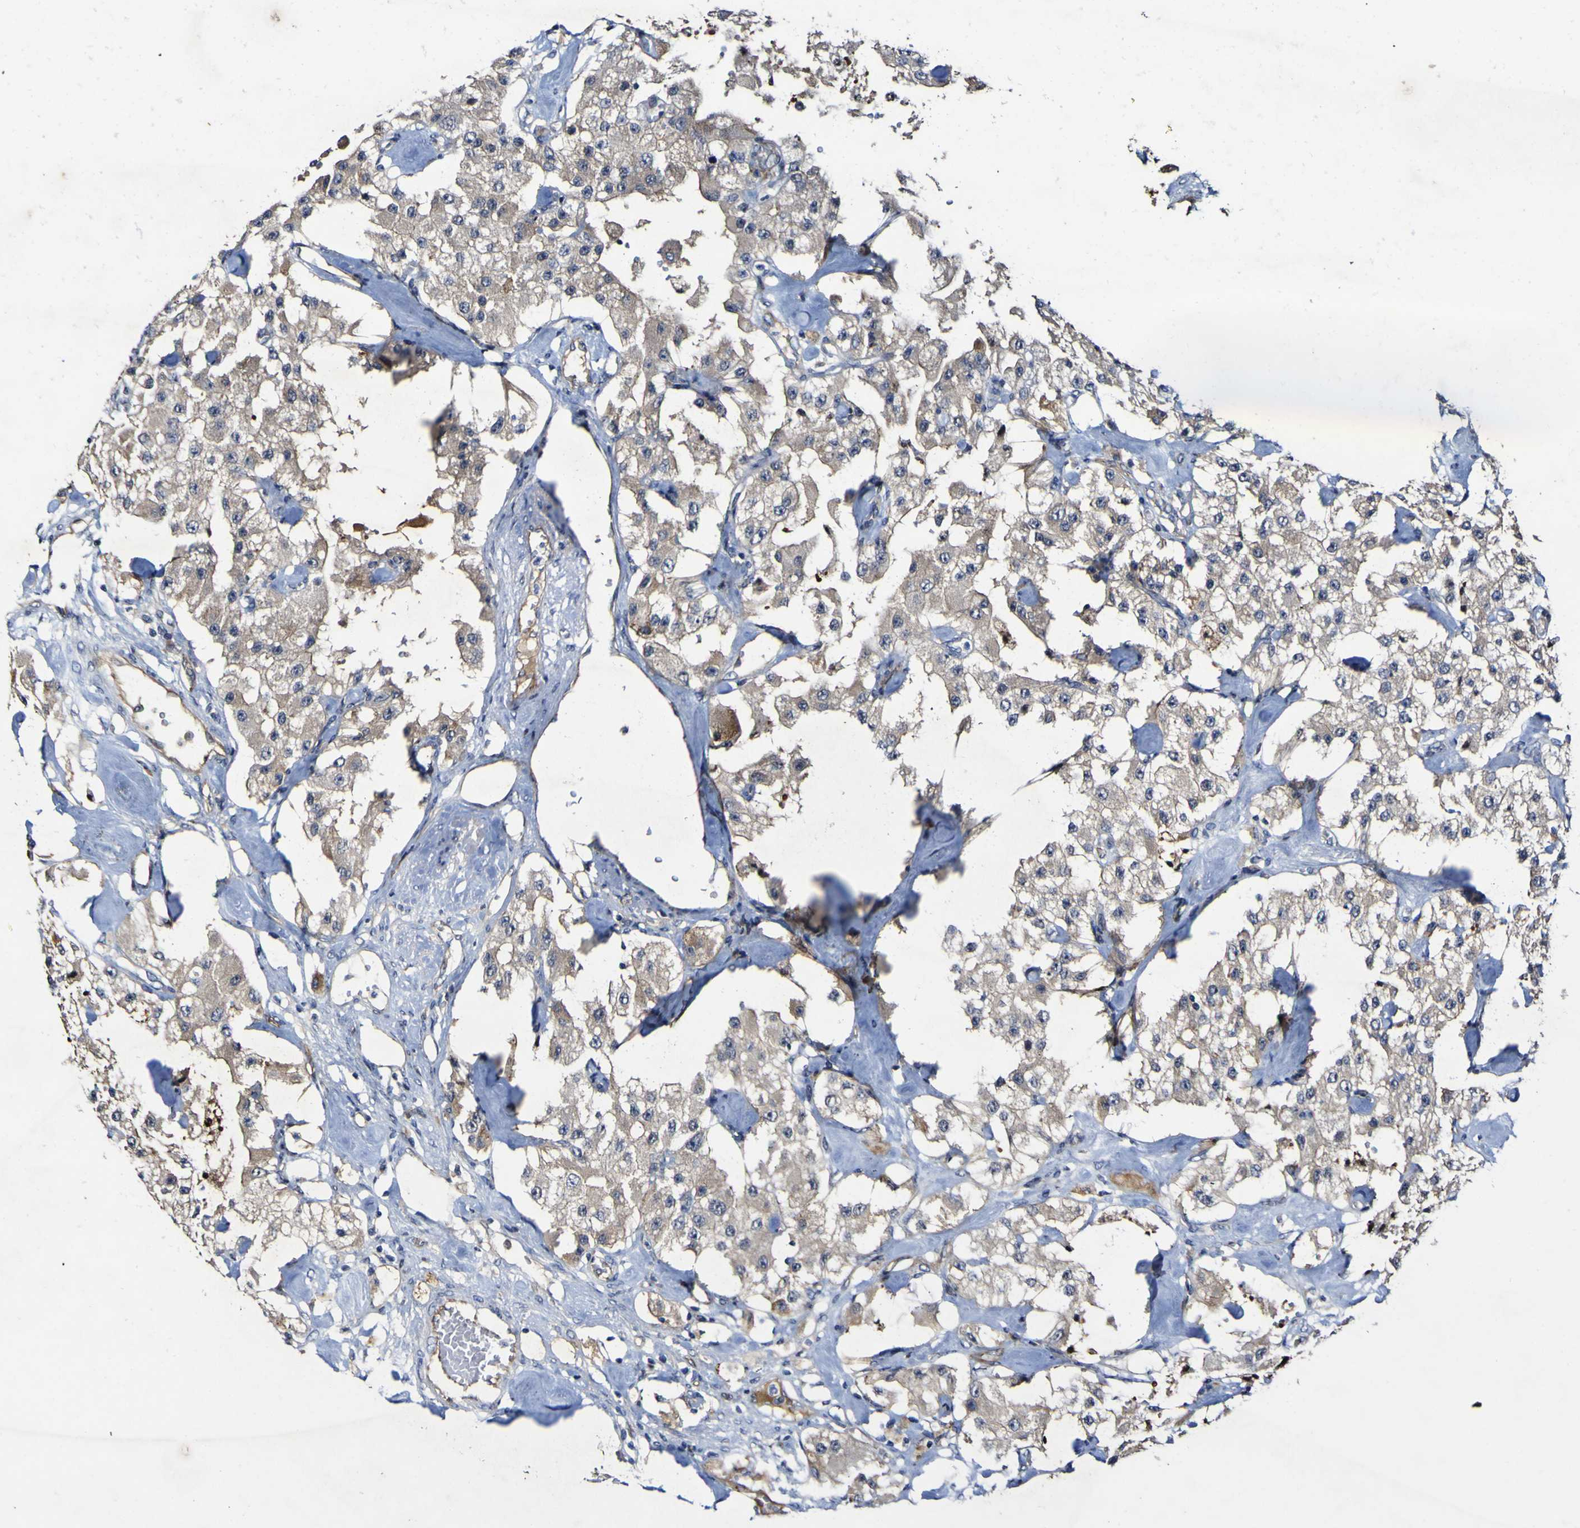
{"staining": {"intensity": "negative", "quantity": "none", "location": "none"}, "tissue": "carcinoid", "cell_type": "Tumor cells", "image_type": "cancer", "snomed": [{"axis": "morphology", "description": "Carcinoid, malignant, NOS"}, {"axis": "topography", "description": "Pancreas"}], "caption": "A histopathology image of carcinoid stained for a protein displays no brown staining in tumor cells.", "gene": "CCL2", "patient": {"sex": "male", "age": 41}}